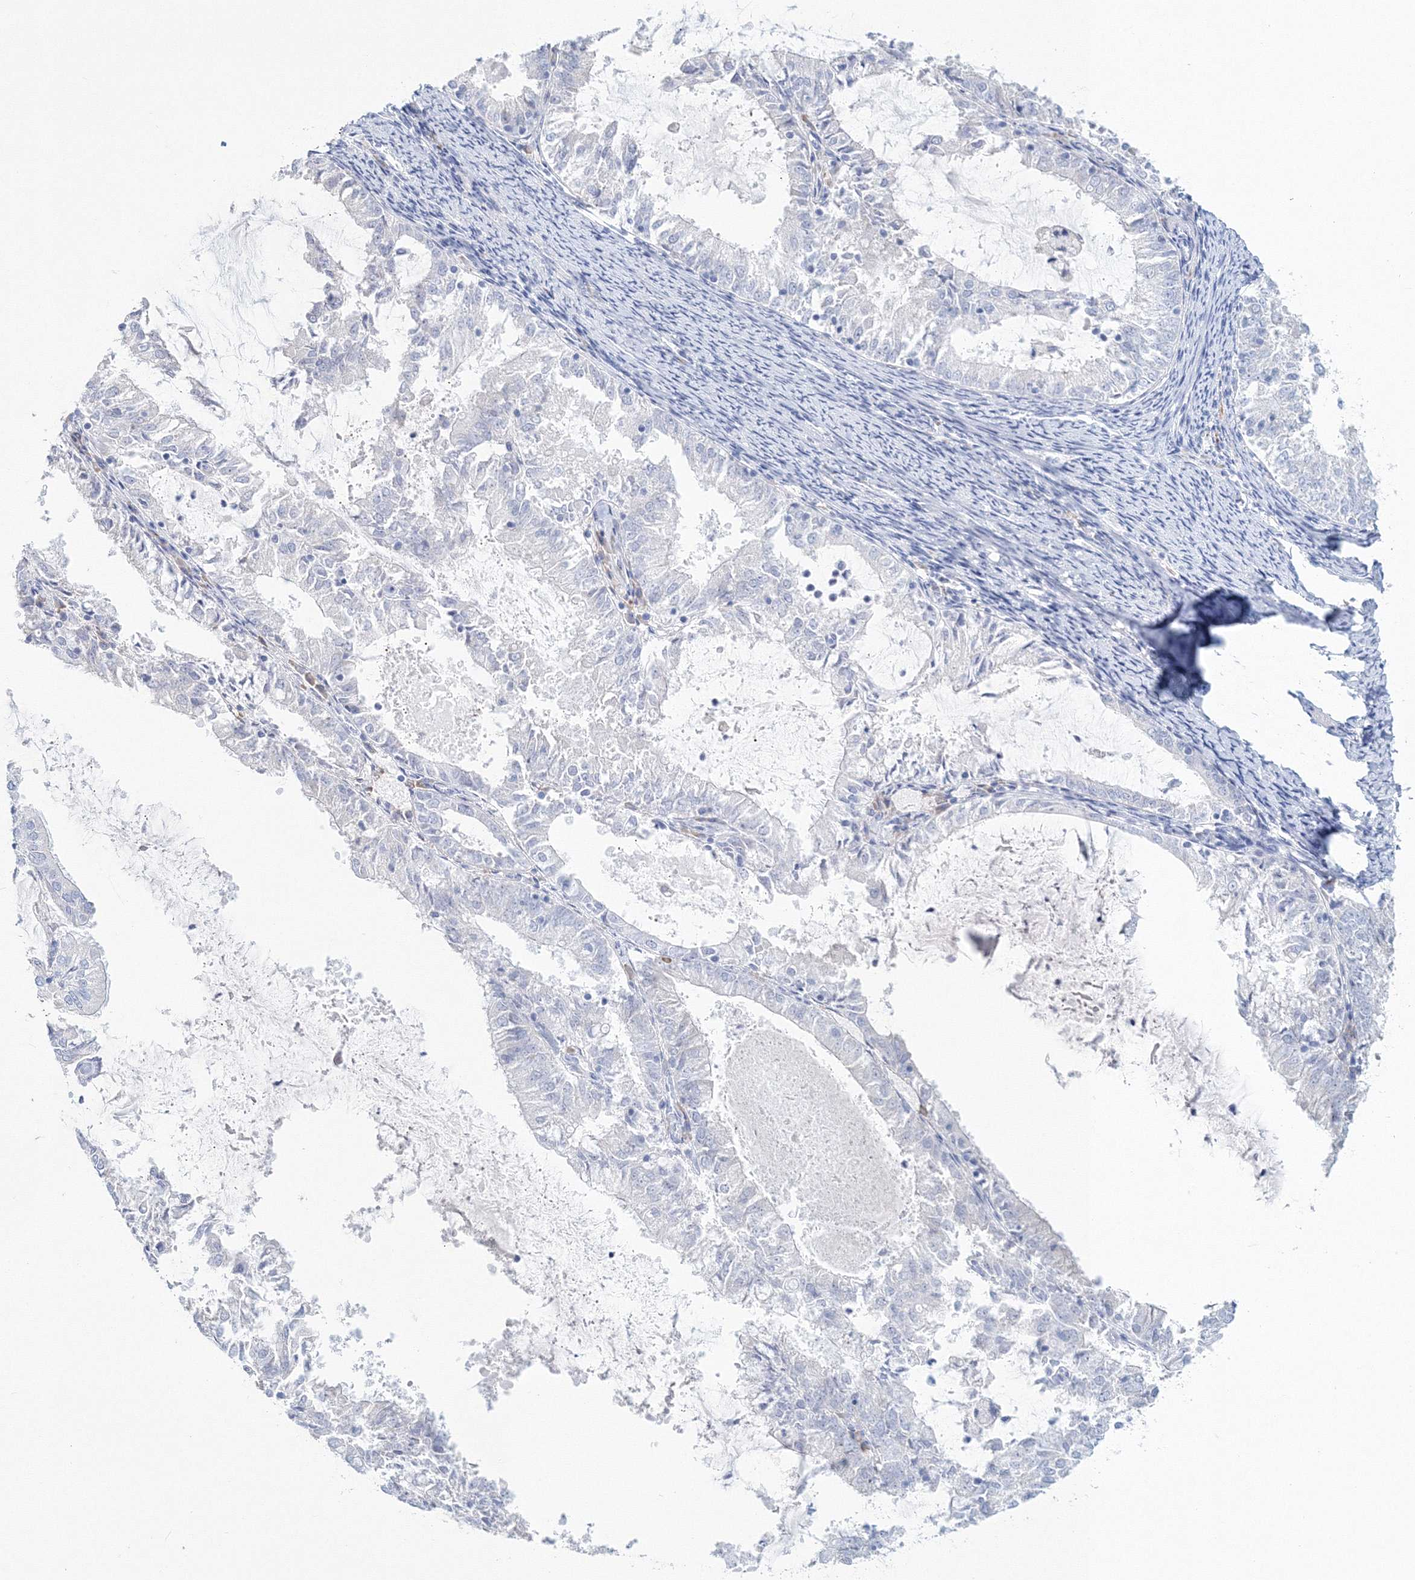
{"staining": {"intensity": "negative", "quantity": "none", "location": "none"}, "tissue": "endometrial cancer", "cell_type": "Tumor cells", "image_type": "cancer", "snomed": [{"axis": "morphology", "description": "Adenocarcinoma, NOS"}, {"axis": "topography", "description": "Endometrium"}], "caption": "Endometrial cancer stained for a protein using immunohistochemistry (IHC) shows no positivity tumor cells.", "gene": "VSIG1", "patient": {"sex": "female", "age": 57}}